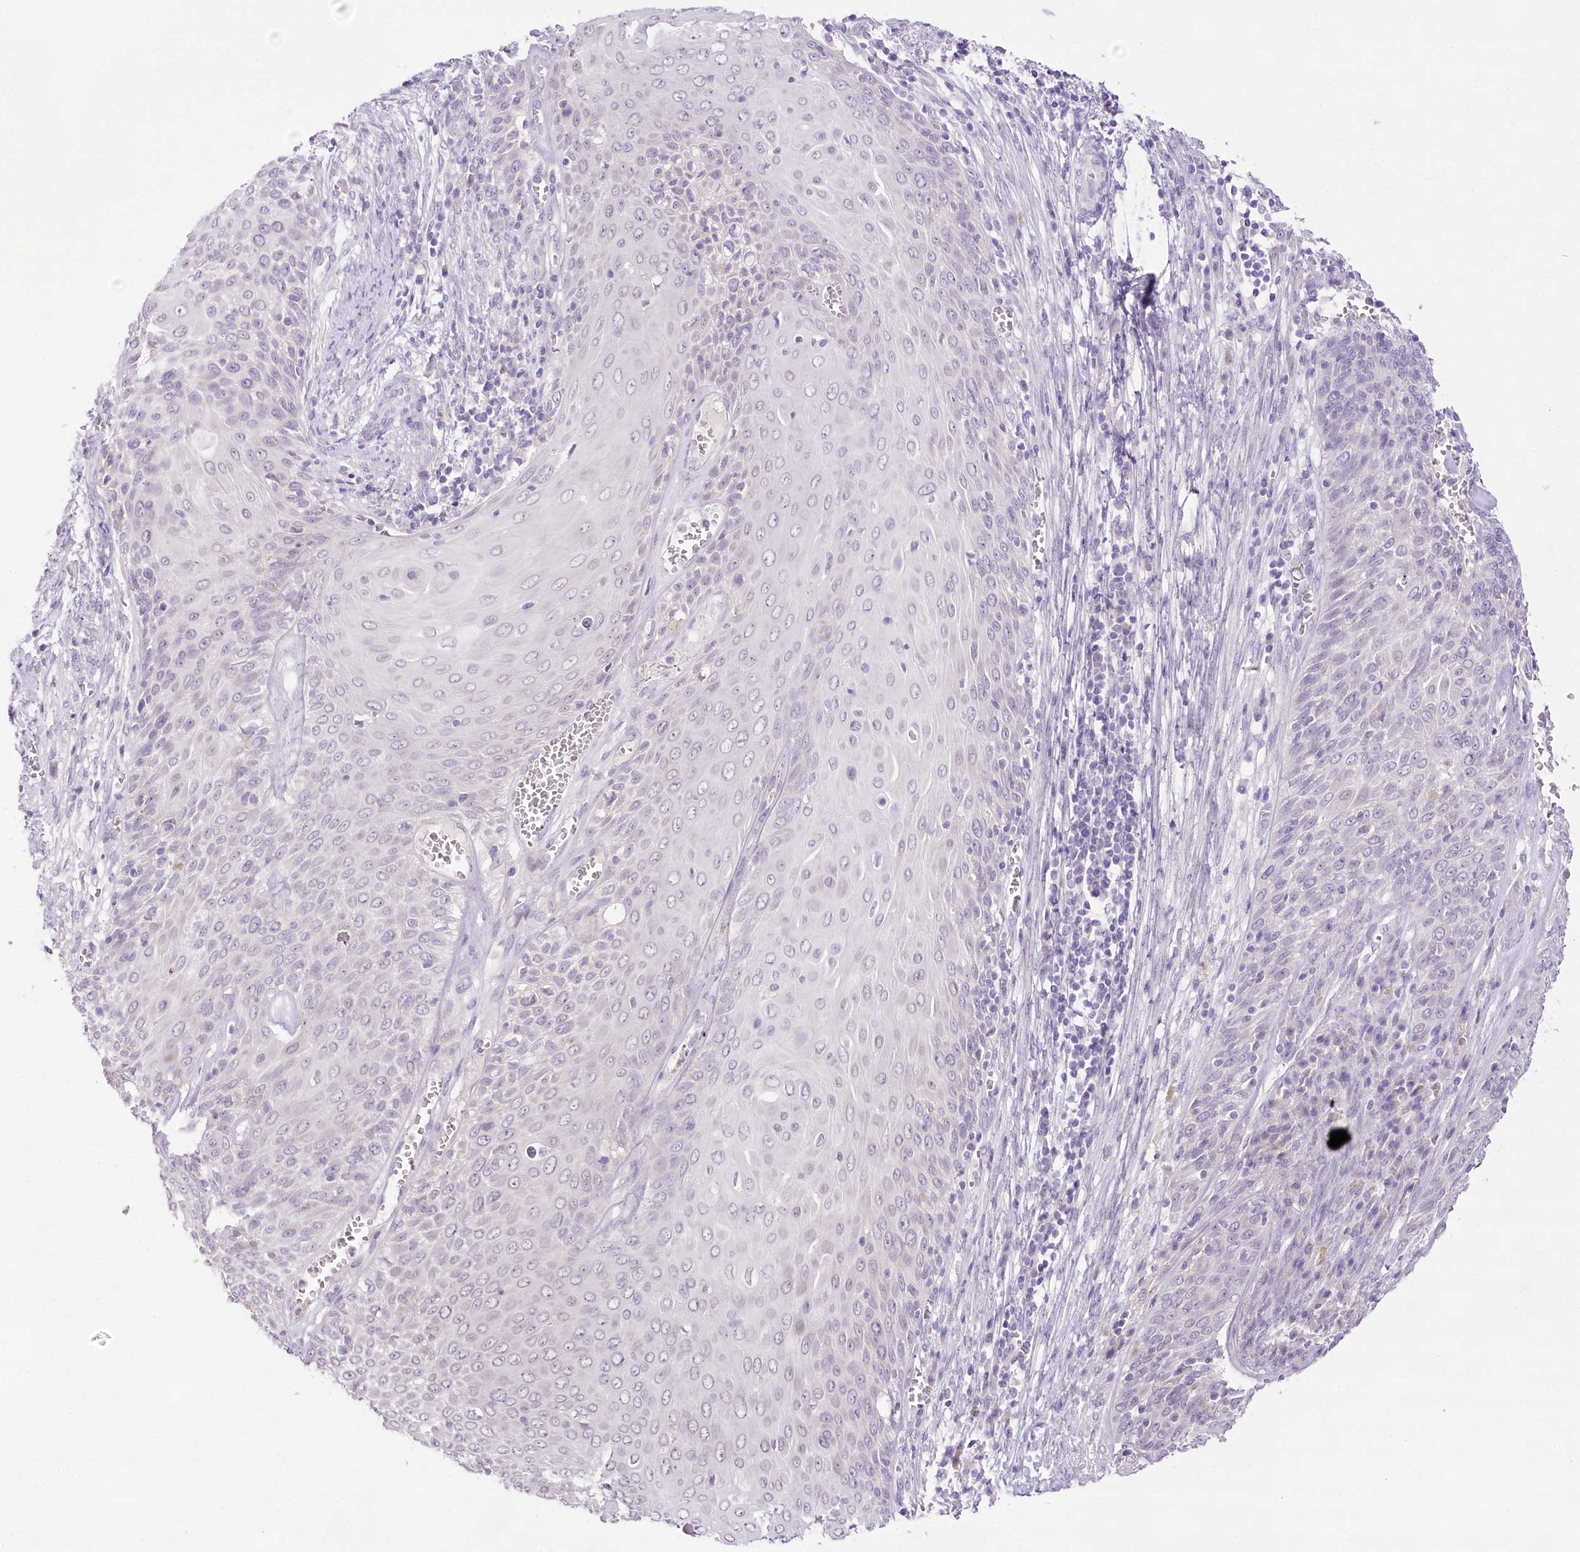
{"staining": {"intensity": "negative", "quantity": "none", "location": "none"}, "tissue": "cervical cancer", "cell_type": "Tumor cells", "image_type": "cancer", "snomed": [{"axis": "morphology", "description": "Squamous cell carcinoma, NOS"}, {"axis": "topography", "description": "Cervix"}], "caption": "This is a image of immunohistochemistry staining of cervical cancer (squamous cell carcinoma), which shows no expression in tumor cells.", "gene": "CCDC30", "patient": {"sex": "female", "age": 39}}